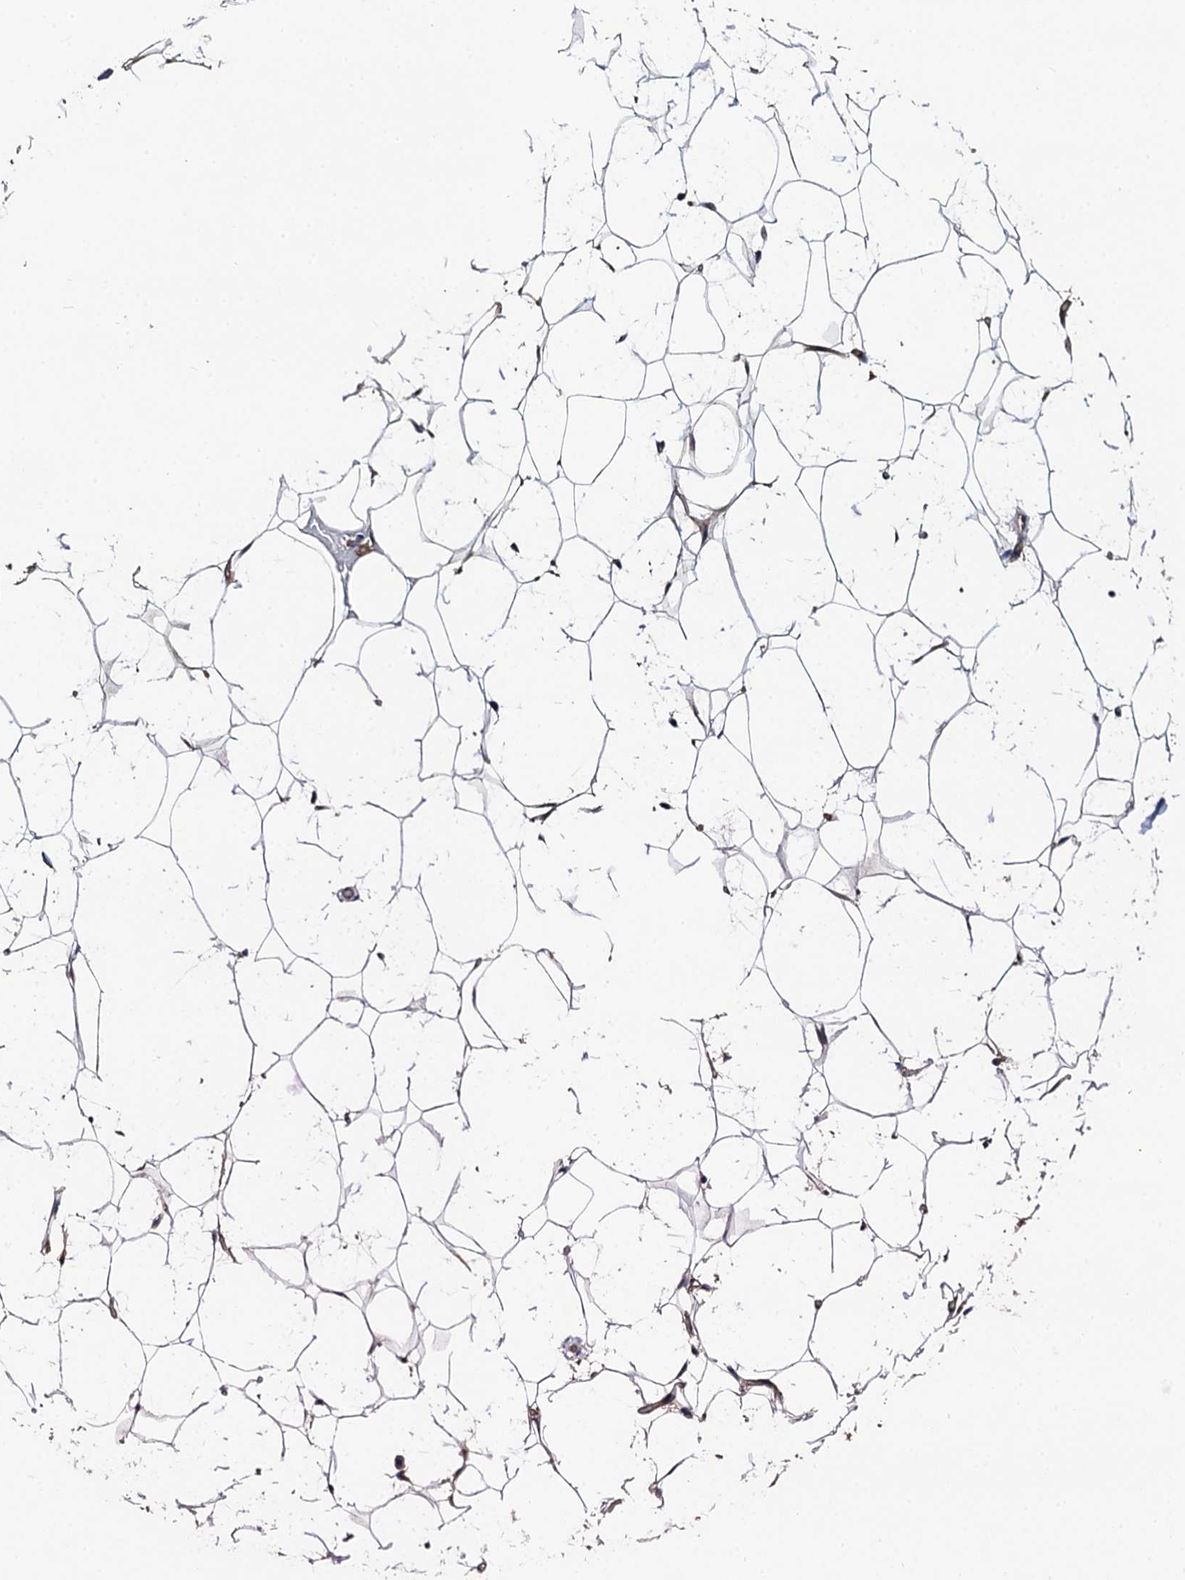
{"staining": {"intensity": "moderate", "quantity": ">75%", "location": "cytoplasmic/membranous"}, "tissue": "adipose tissue", "cell_type": "Adipocytes", "image_type": "normal", "snomed": [{"axis": "morphology", "description": "Normal tissue, NOS"}, {"axis": "topography", "description": "Breast"}], "caption": "Protein expression by immunohistochemistry reveals moderate cytoplasmic/membranous staining in approximately >75% of adipocytes in benign adipose tissue.", "gene": "LIPT2", "patient": {"sex": "female", "age": 26}}